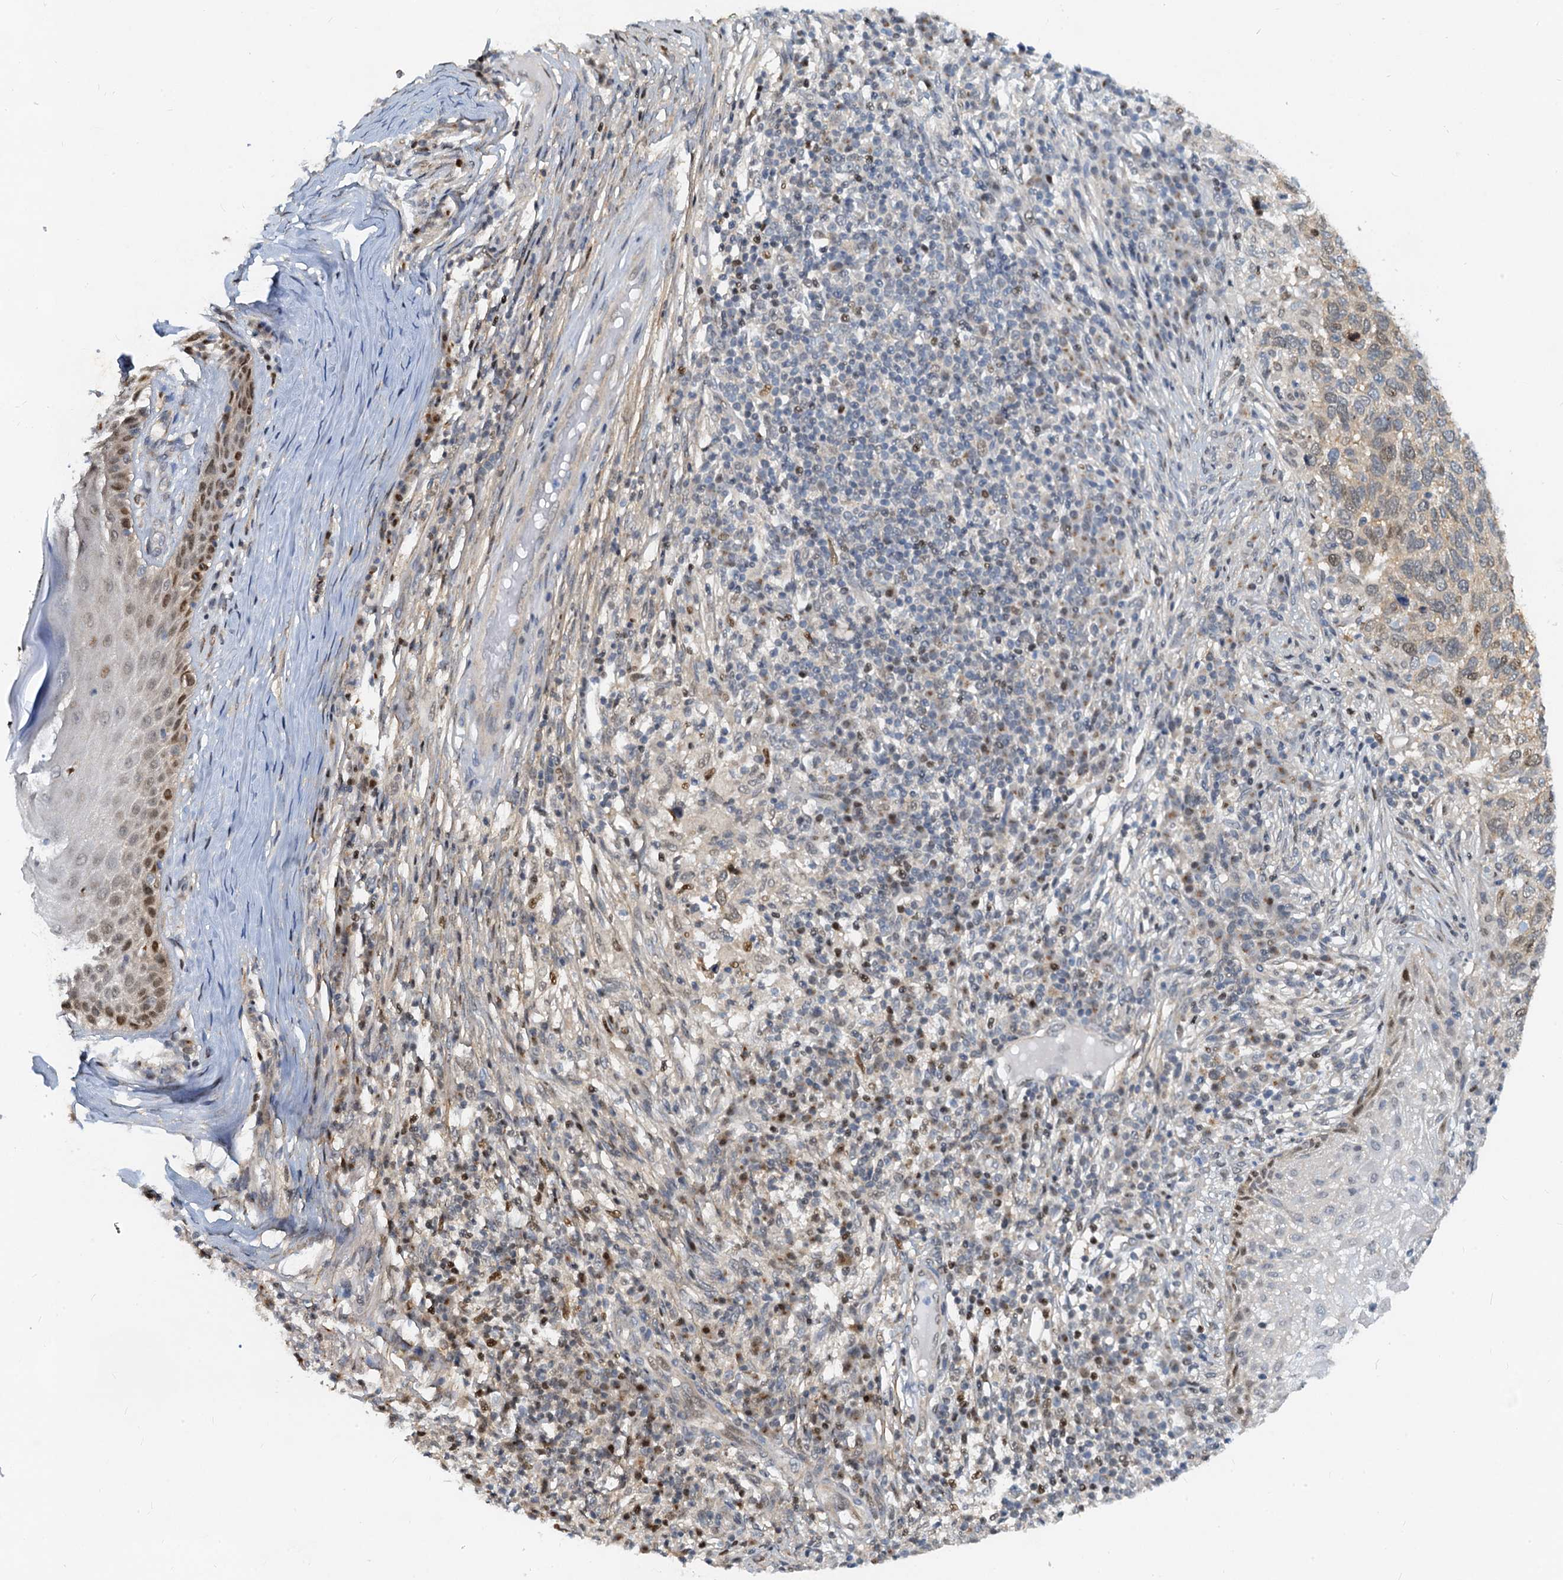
{"staining": {"intensity": "weak", "quantity": "<25%", "location": "nuclear"}, "tissue": "skin cancer", "cell_type": "Tumor cells", "image_type": "cancer", "snomed": [{"axis": "morphology", "description": "Basal cell carcinoma"}, {"axis": "topography", "description": "Skin"}], "caption": "Immunohistochemistry of human basal cell carcinoma (skin) displays no positivity in tumor cells.", "gene": "PTGES3", "patient": {"sex": "female", "age": 65}}